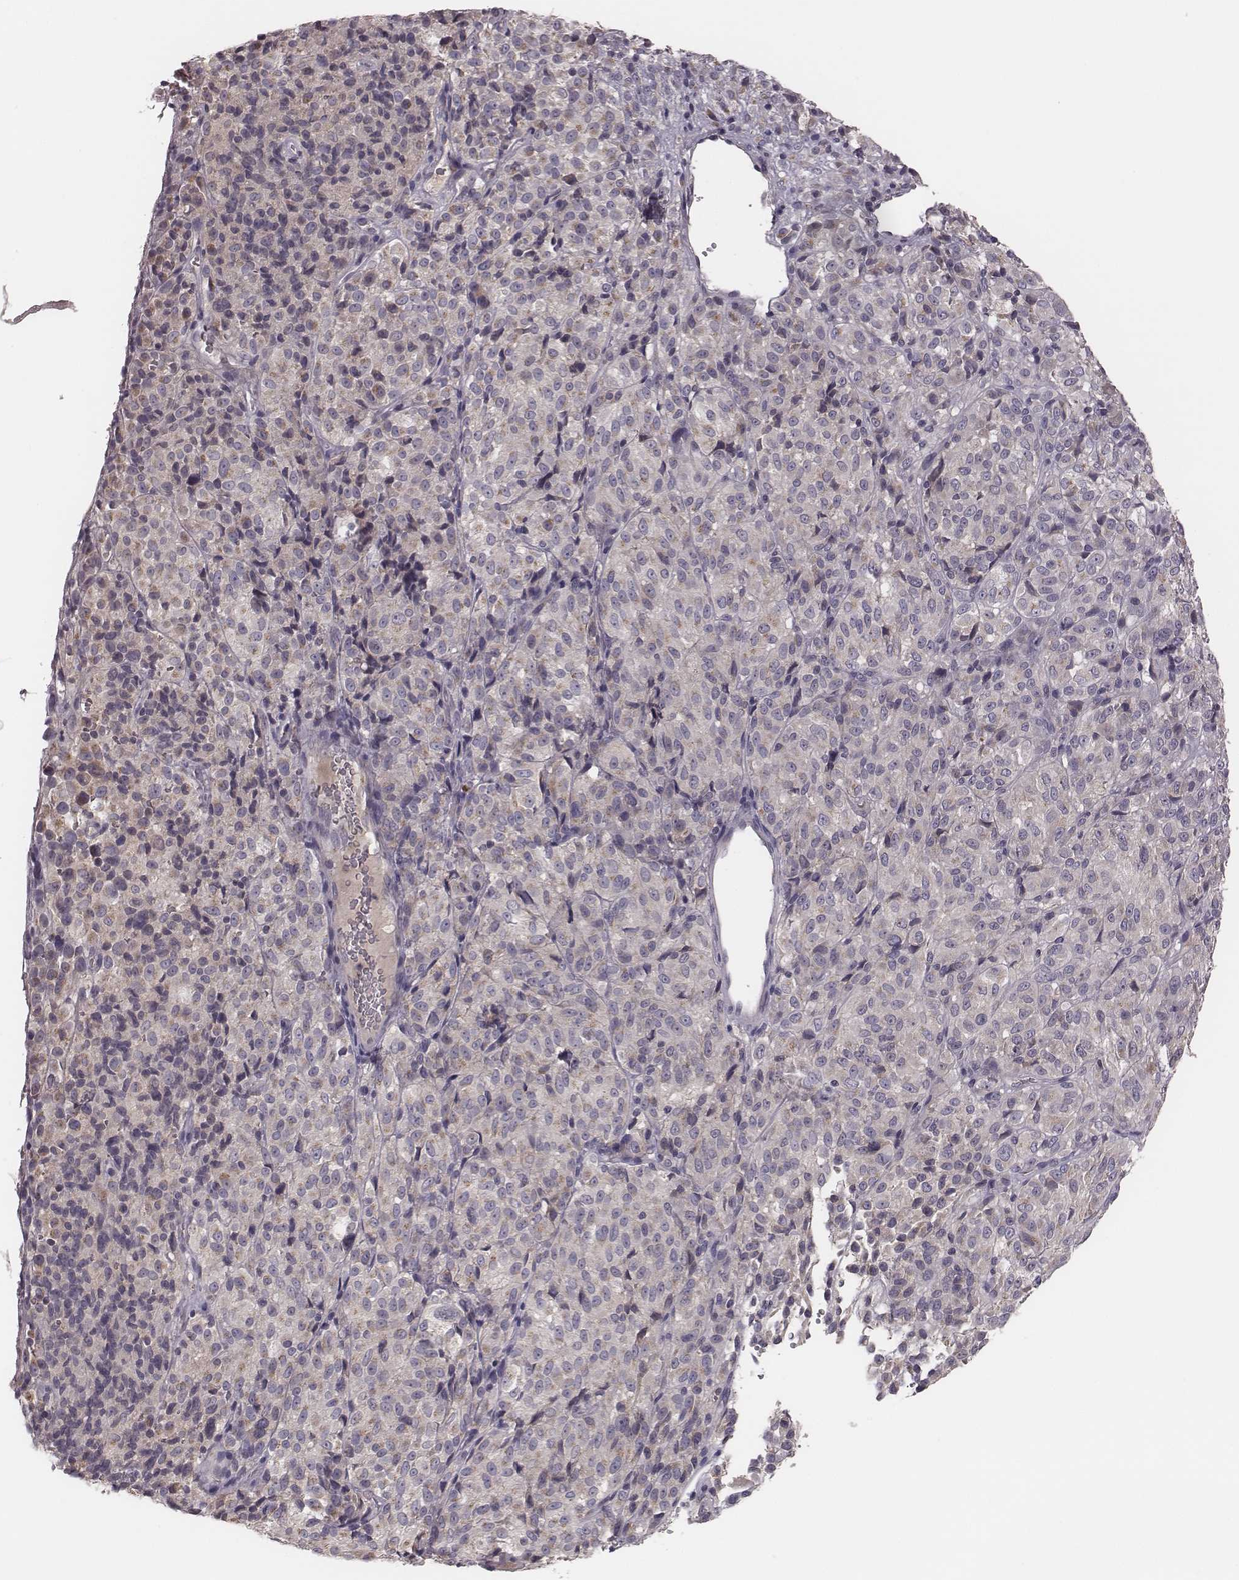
{"staining": {"intensity": "negative", "quantity": "none", "location": "none"}, "tissue": "melanoma", "cell_type": "Tumor cells", "image_type": "cancer", "snomed": [{"axis": "morphology", "description": "Malignant melanoma, Metastatic site"}, {"axis": "topography", "description": "Brain"}], "caption": "Tumor cells are negative for protein expression in human melanoma.", "gene": "P2RX5", "patient": {"sex": "female", "age": 56}}